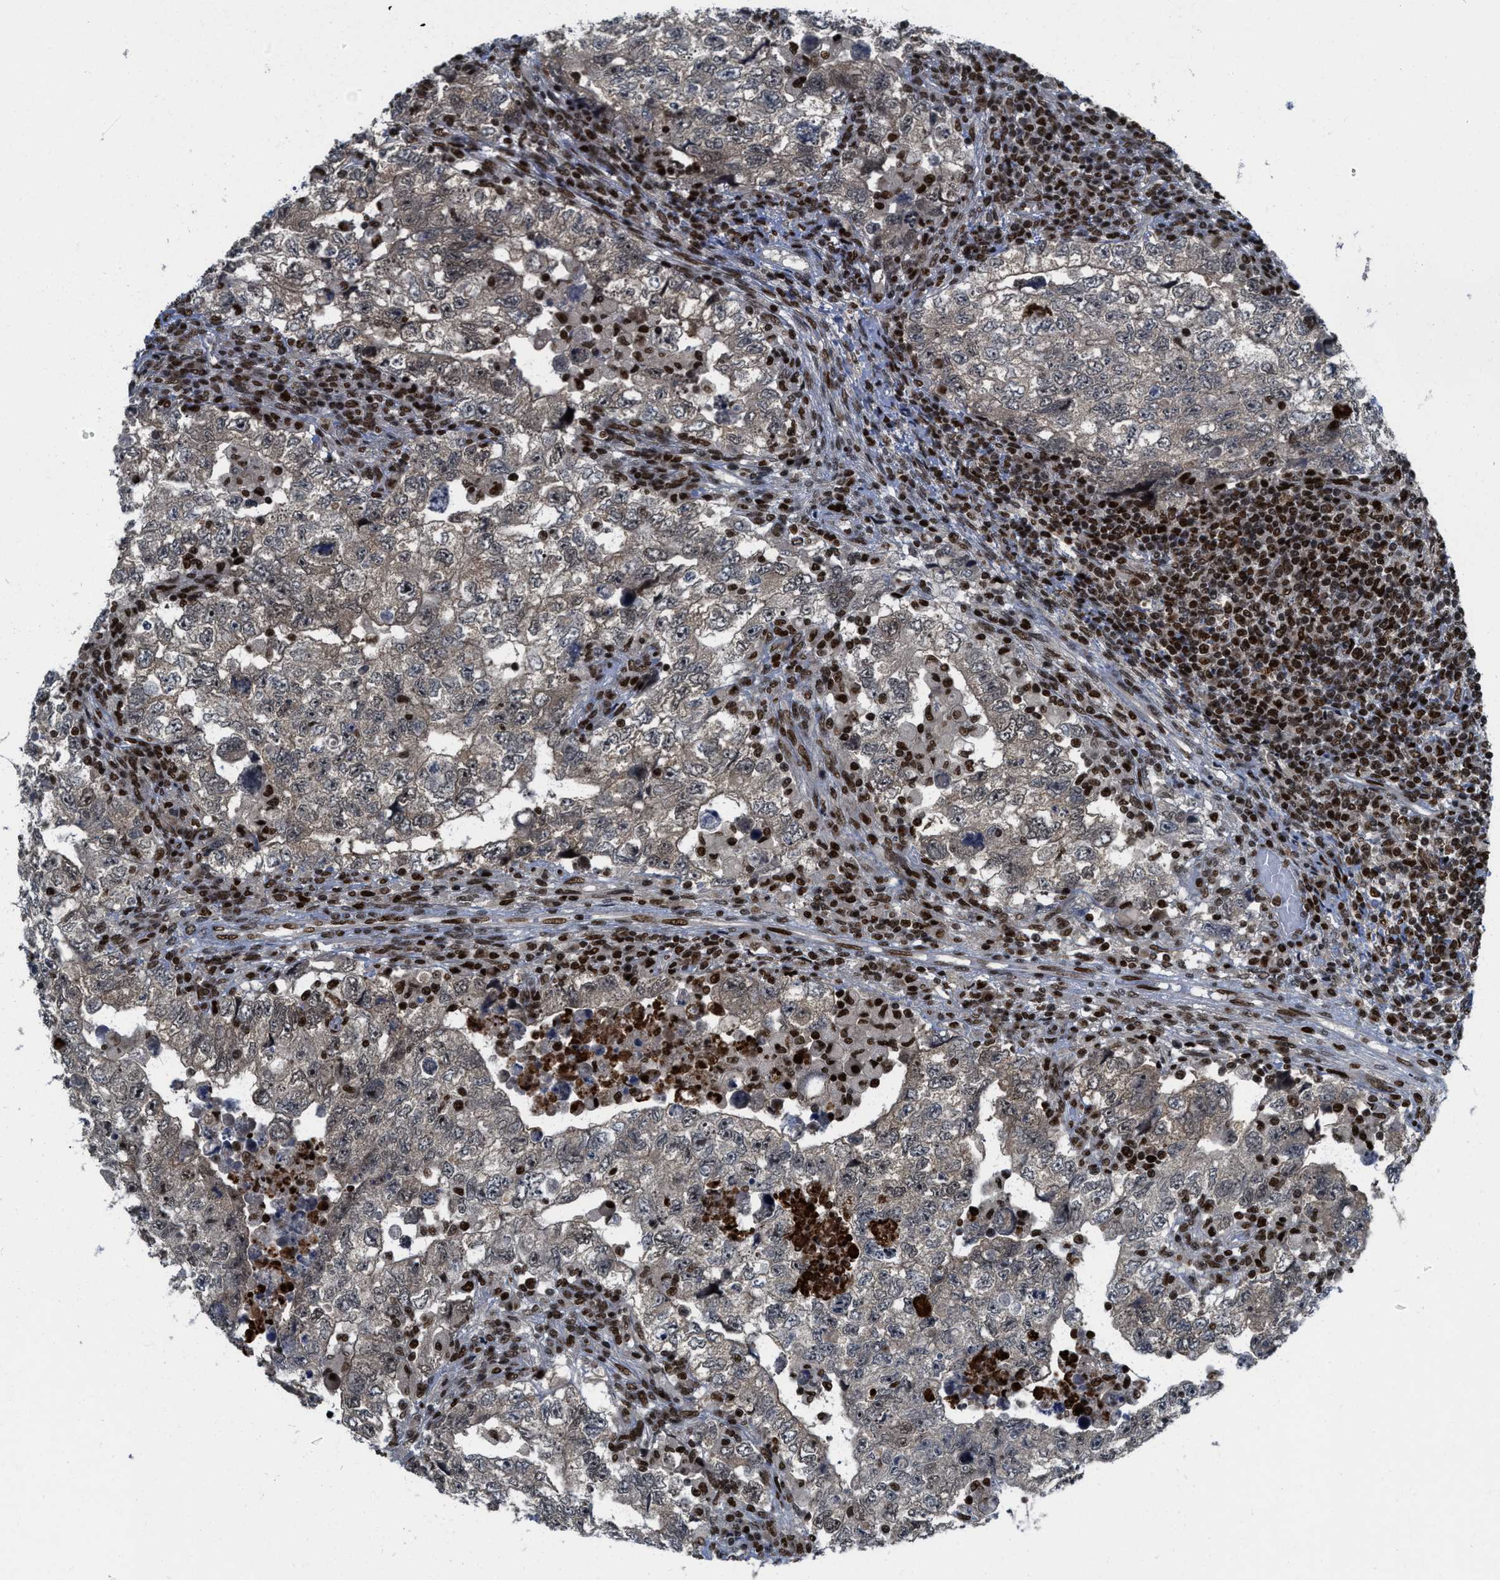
{"staining": {"intensity": "moderate", "quantity": "25%-75%", "location": "nuclear"}, "tissue": "testis cancer", "cell_type": "Tumor cells", "image_type": "cancer", "snomed": [{"axis": "morphology", "description": "Carcinoma, Embryonal, NOS"}, {"axis": "topography", "description": "Testis"}], "caption": "Immunohistochemistry (IHC) of testis cancer reveals medium levels of moderate nuclear positivity in about 25%-75% of tumor cells.", "gene": "RFX5", "patient": {"sex": "male", "age": 36}}